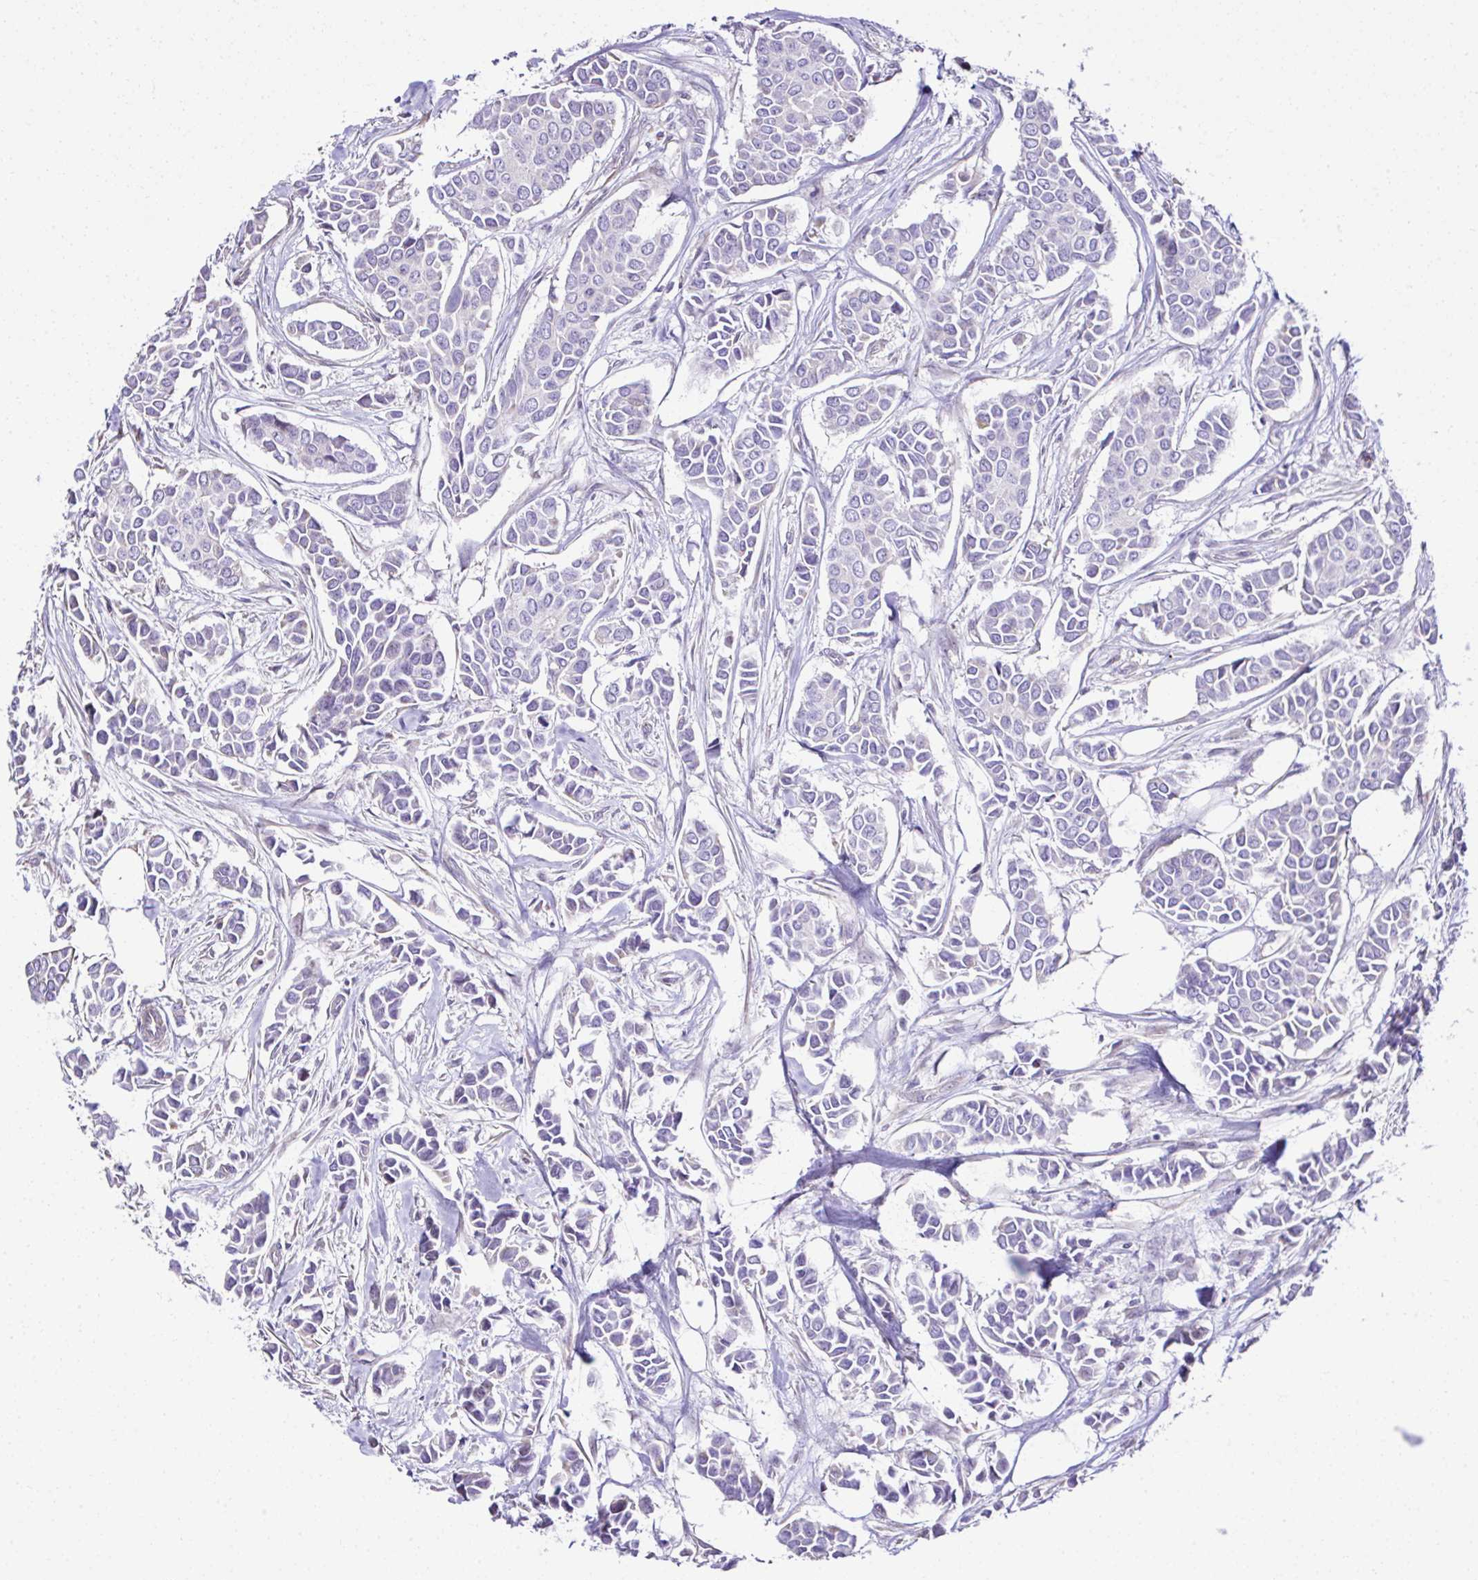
{"staining": {"intensity": "weak", "quantity": "<25%", "location": "cytoplasmic/membranous"}, "tissue": "breast cancer", "cell_type": "Tumor cells", "image_type": "cancer", "snomed": [{"axis": "morphology", "description": "Duct carcinoma"}, {"axis": "topography", "description": "Breast"}], "caption": "High power microscopy micrograph of an immunohistochemistry (IHC) photomicrograph of breast cancer, revealing no significant expression in tumor cells.", "gene": "CCDC85C", "patient": {"sex": "female", "age": 84}}